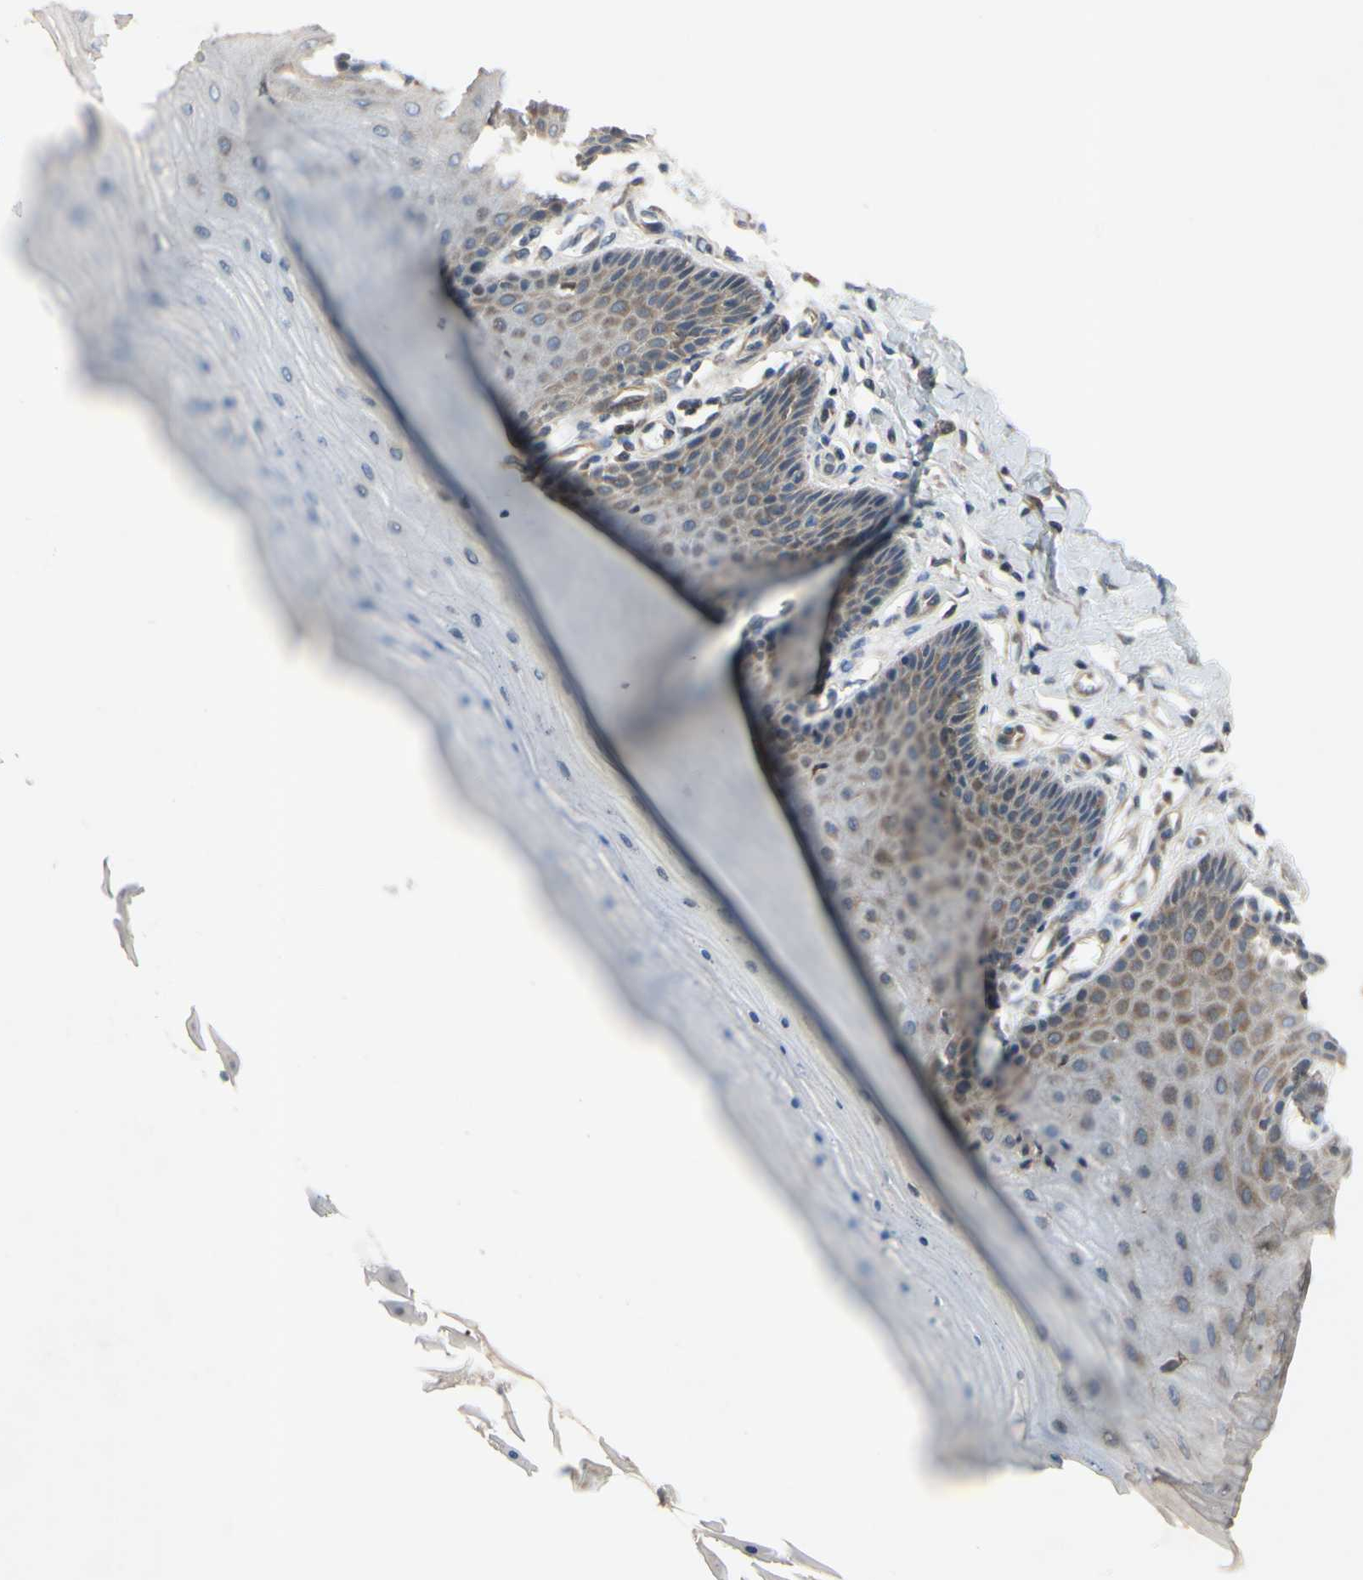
{"staining": {"intensity": "strong", "quantity": ">75%", "location": "cytoplasmic/membranous"}, "tissue": "cervix", "cell_type": "Glandular cells", "image_type": "normal", "snomed": [{"axis": "morphology", "description": "Normal tissue, NOS"}, {"axis": "topography", "description": "Cervix"}], "caption": "Immunohistochemistry of benign human cervix reveals high levels of strong cytoplasmic/membranous positivity in about >75% of glandular cells.", "gene": "XIAP", "patient": {"sex": "female", "age": 55}}